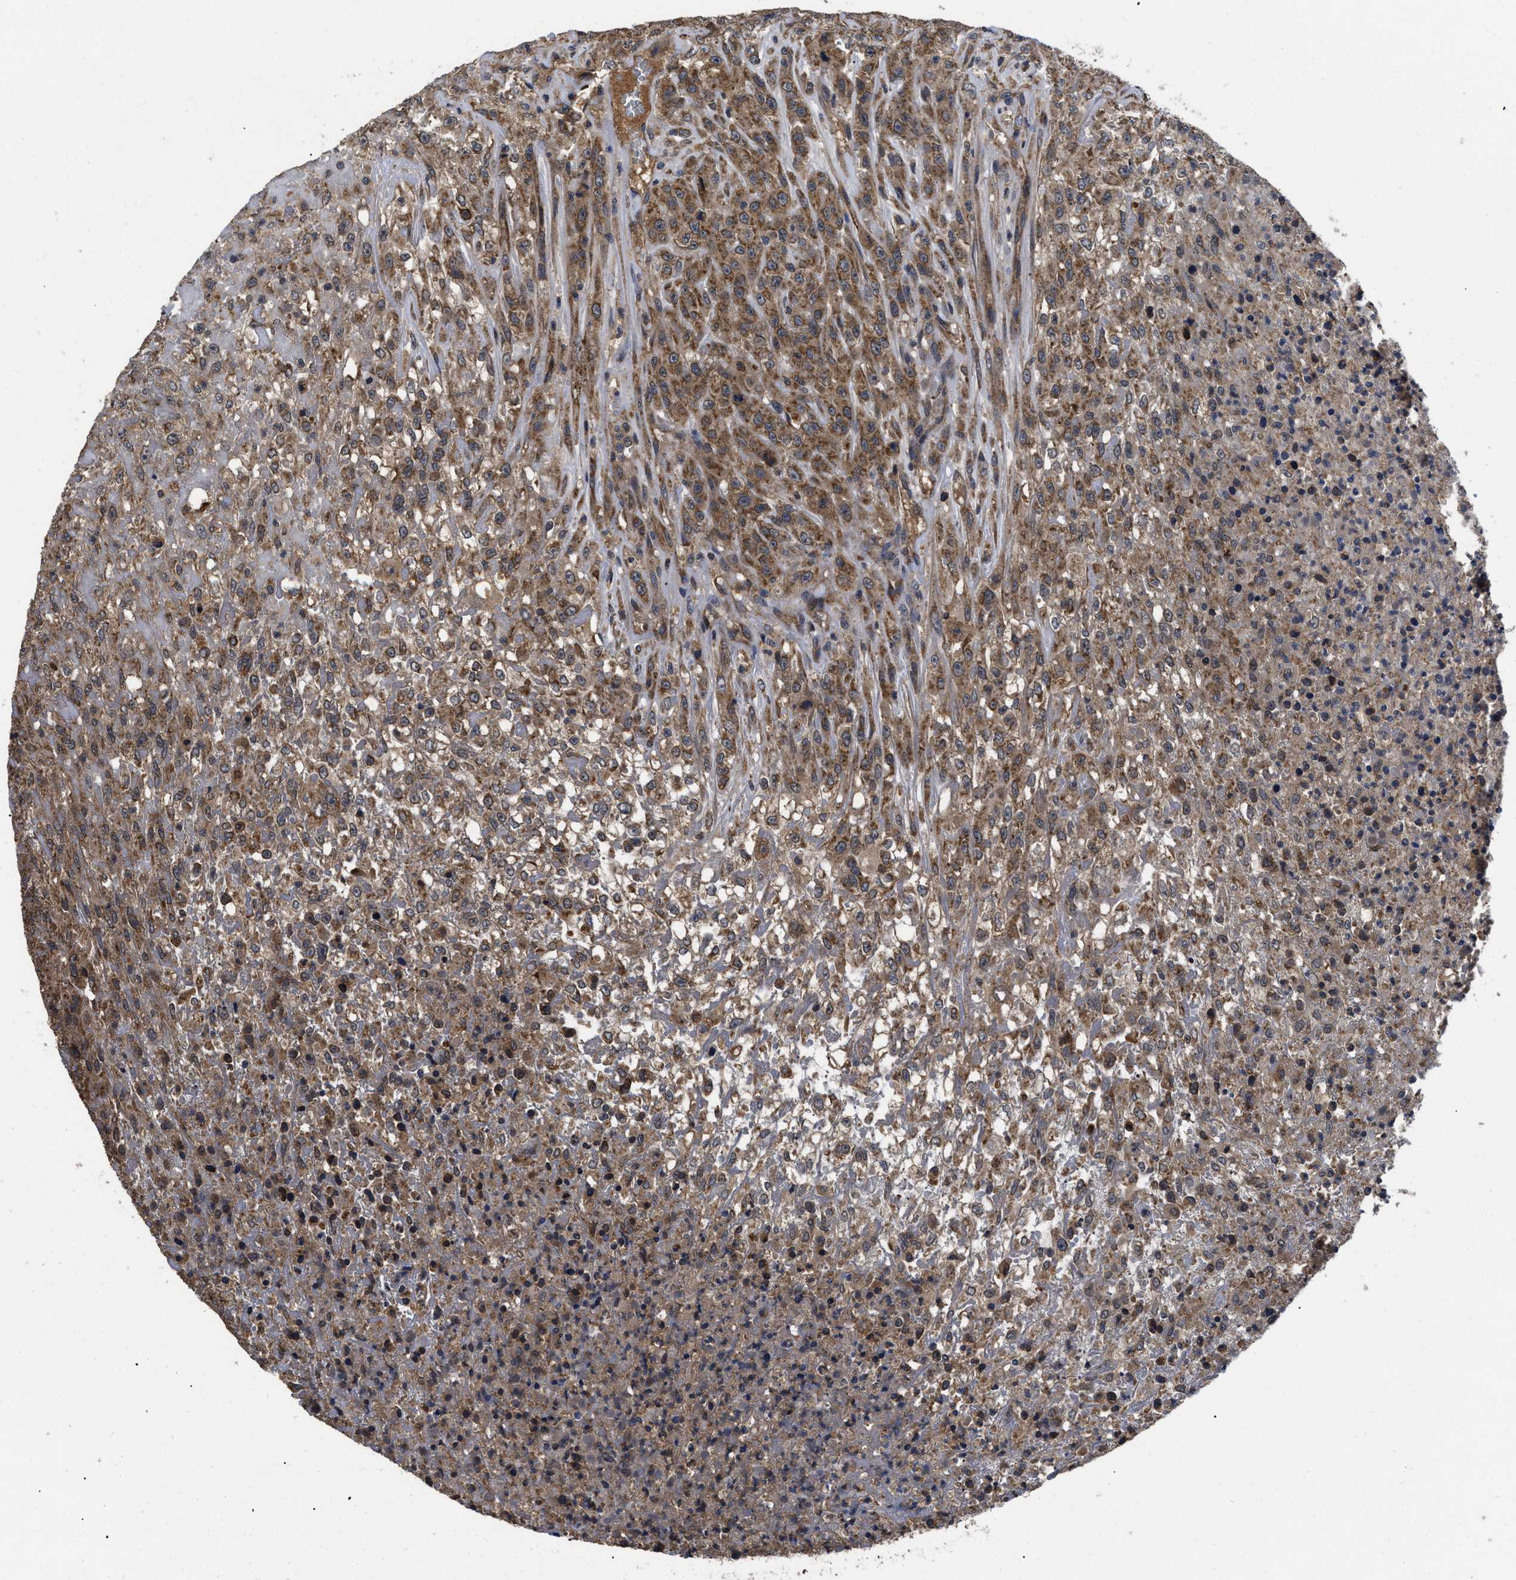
{"staining": {"intensity": "moderate", "quantity": ">75%", "location": "cytoplasmic/membranous"}, "tissue": "urothelial cancer", "cell_type": "Tumor cells", "image_type": "cancer", "snomed": [{"axis": "morphology", "description": "Urothelial carcinoma, High grade"}, {"axis": "topography", "description": "Urinary bladder"}], "caption": "The immunohistochemical stain shows moderate cytoplasmic/membranous staining in tumor cells of high-grade urothelial carcinoma tissue.", "gene": "LRRC3", "patient": {"sex": "male", "age": 46}}